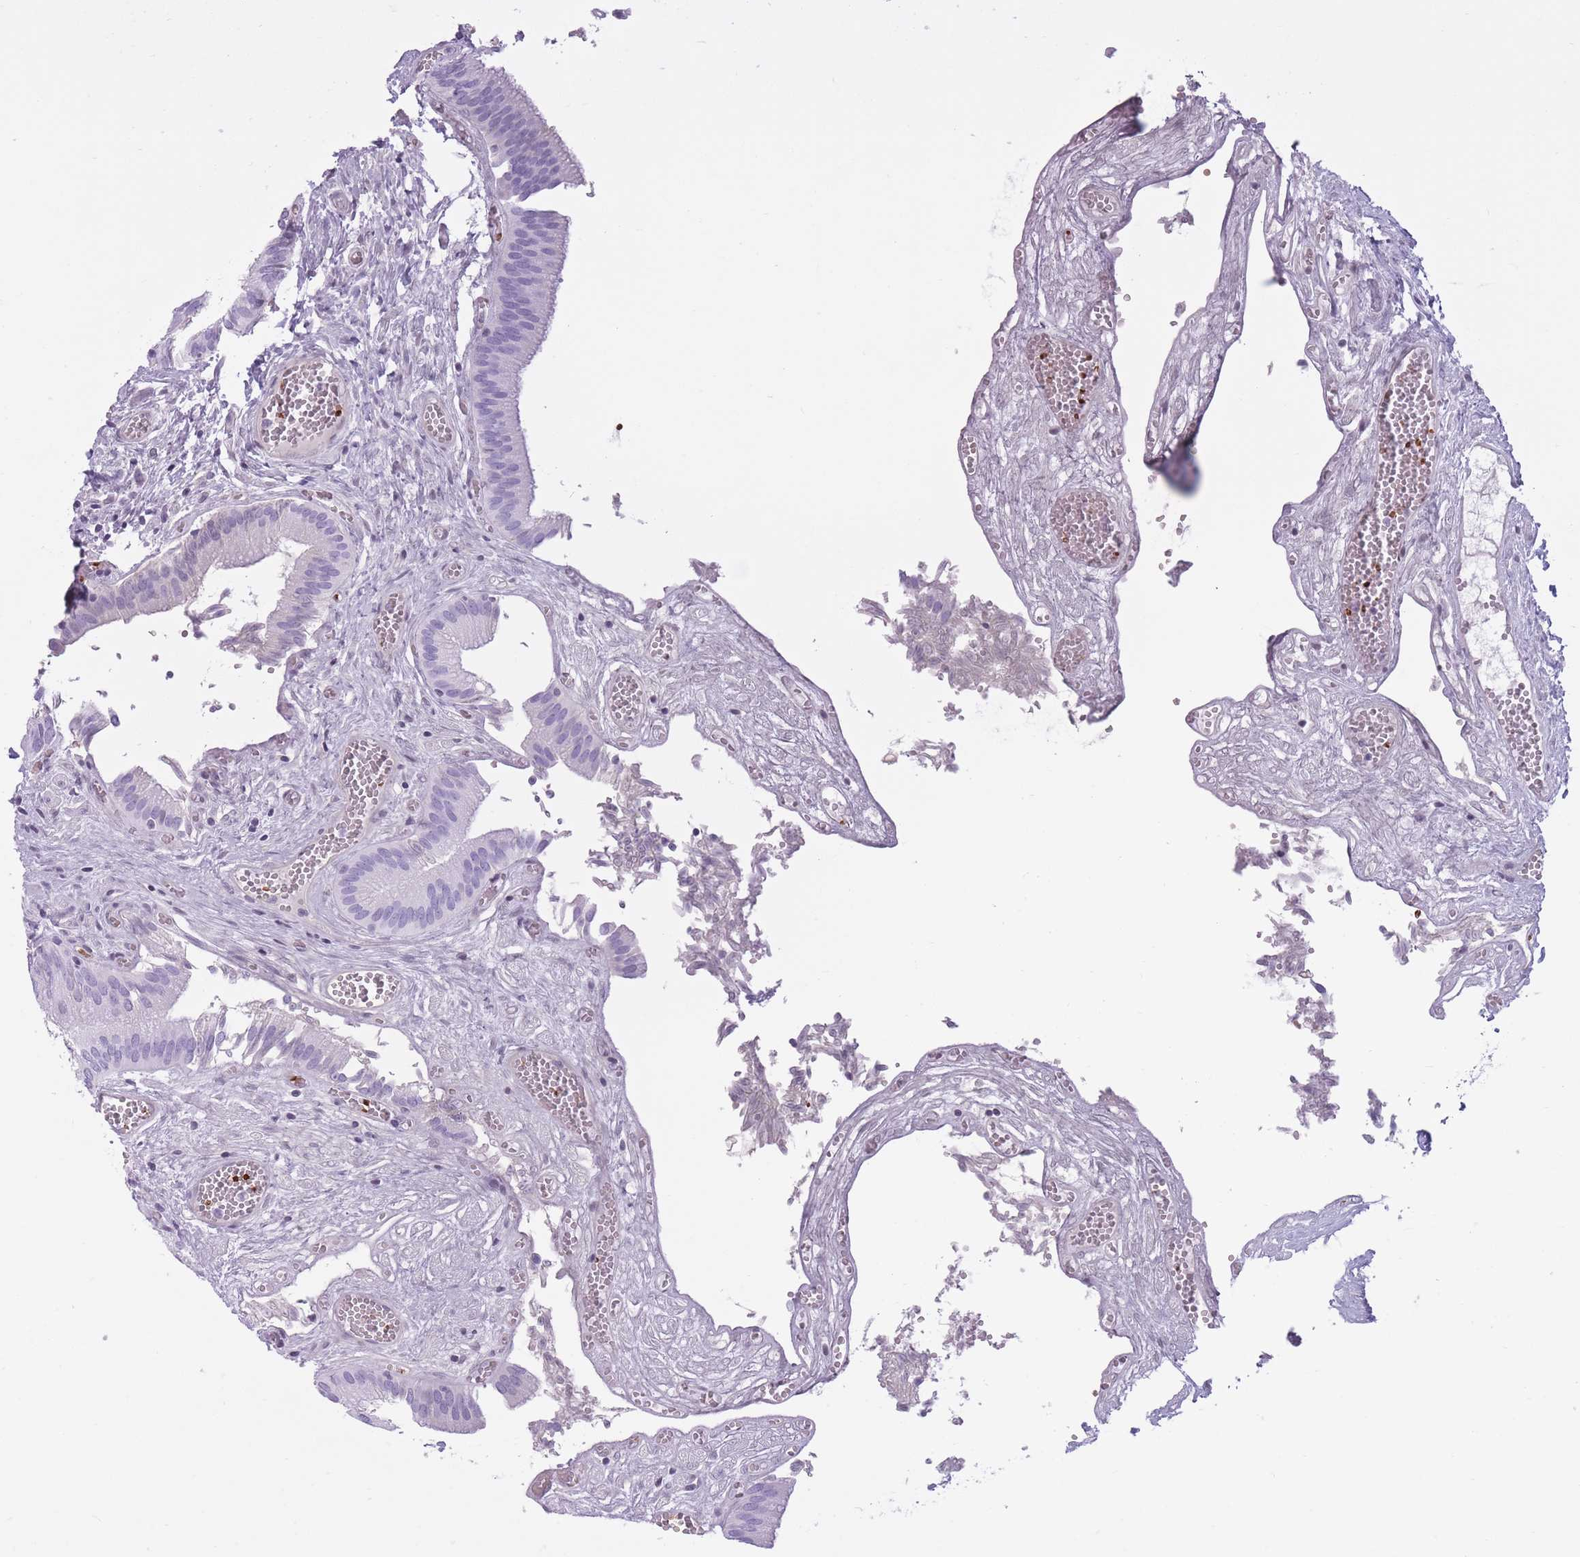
{"staining": {"intensity": "negative", "quantity": "none", "location": "none"}, "tissue": "gallbladder", "cell_type": "Glandular cells", "image_type": "normal", "snomed": [{"axis": "morphology", "description": "Normal tissue, NOS"}, {"axis": "topography", "description": "Gallbladder"}, {"axis": "topography", "description": "Peripheral nerve tissue"}], "caption": "High magnification brightfield microscopy of normal gallbladder stained with DAB (brown) and counterstained with hematoxylin (blue): glandular cells show no significant staining. Brightfield microscopy of immunohistochemistry (IHC) stained with DAB (brown) and hematoxylin (blue), captured at high magnification.", "gene": "OR7C1", "patient": {"sex": "male", "age": 17}}